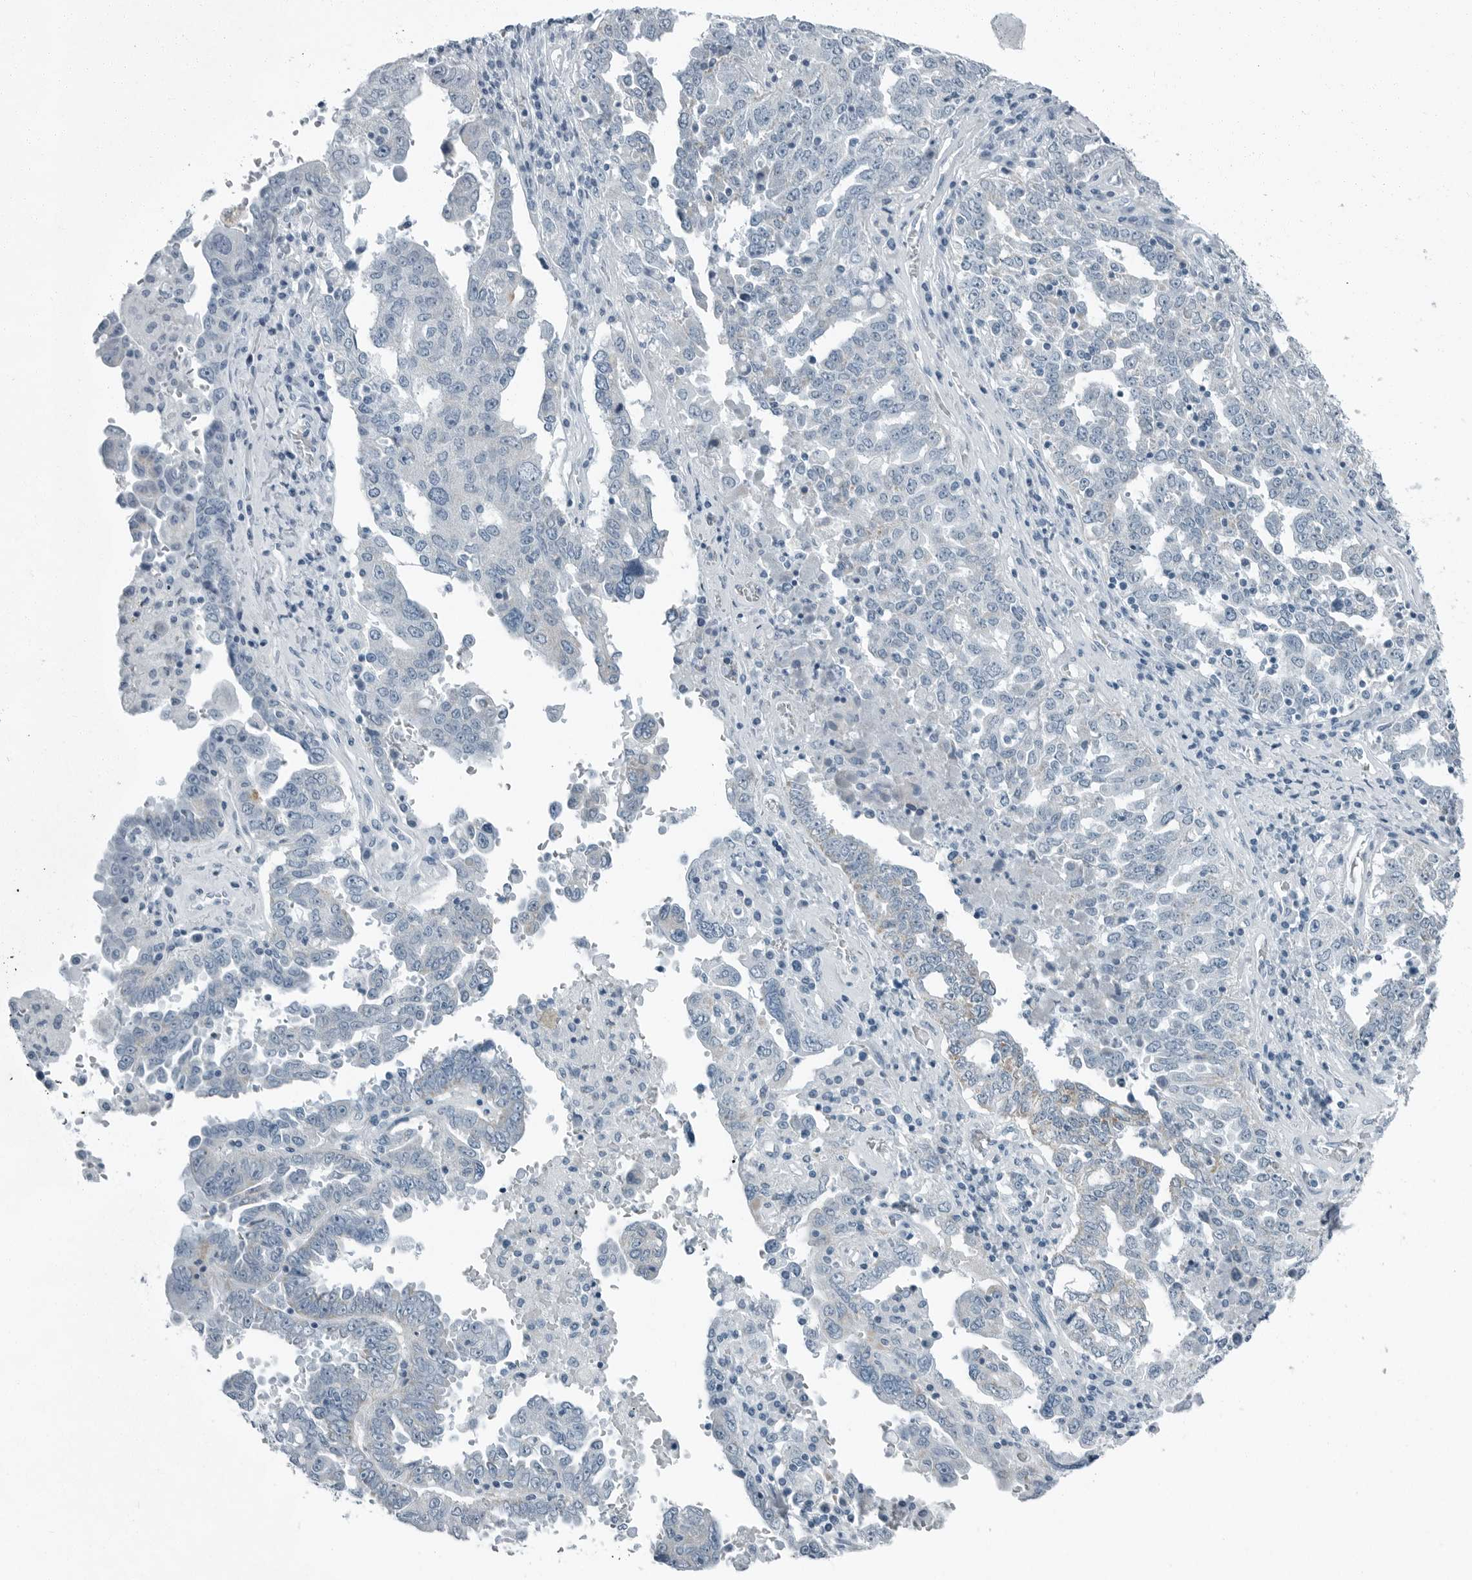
{"staining": {"intensity": "negative", "quantity": "none", "location": "none"}, "tissue": "ovarian cancer", "cell_type": "Tumor cells", "image_type": "cancer", "snomed": [{"axis": "morphology", "description": "Carcinoma, endometroid"}, {"axis": "topography", "description": "Ovary"}], "caption": "A high-resolution micrograph shows immunohistochemistry (IHC) staining of endometroid carcinoma (ovarian), which displays no significant positivity in tumor cells. (Stains: DAB (3,3'-diaminobenzidine) immunohistochemistry (IHC) with hematoxylin counter stain, Microscopy: brightfield microscopy at high magnification).", "gene": "ZPBP2", "patient": {"sex": "female", "age": 62}}